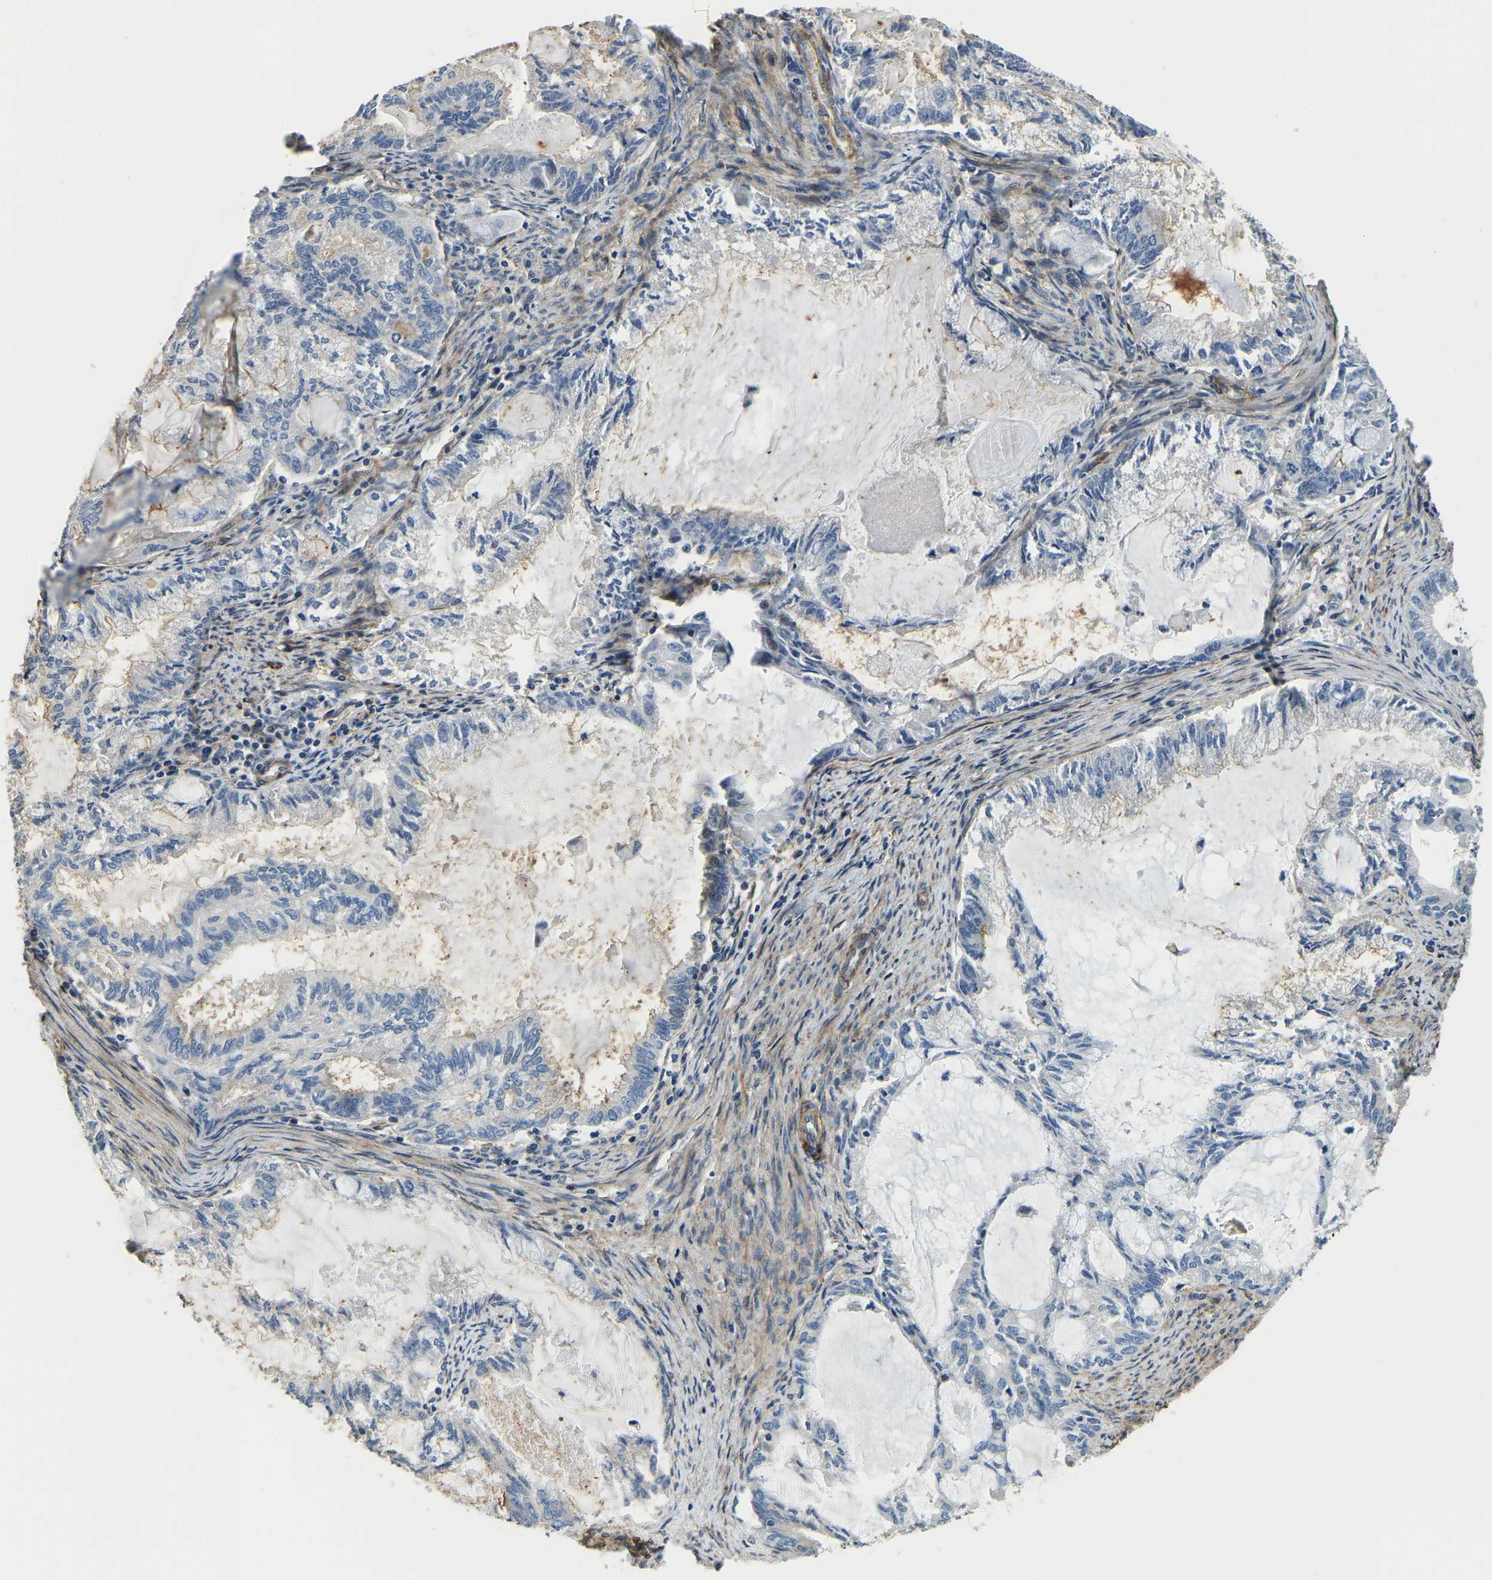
{"staining": {"intensity": "weak", "quantity": "<25%", "location": "cytoplasmic/membranous"}, "tissue": "endometrial cancer", "cell_type": "Tumor cells", "image_type": "cancer", "snomed": [{"axis": "morphology", "description": "Adenocarcinoma, NOS"}, {"axis": "topography", "description": "Endometrium"}], "caption": "Endometrial cancer stained for a protein using IHC demonstrates no expression tumor cells.", "gene": "RNF39", "patient": {"sex": "female", "age": 86}}